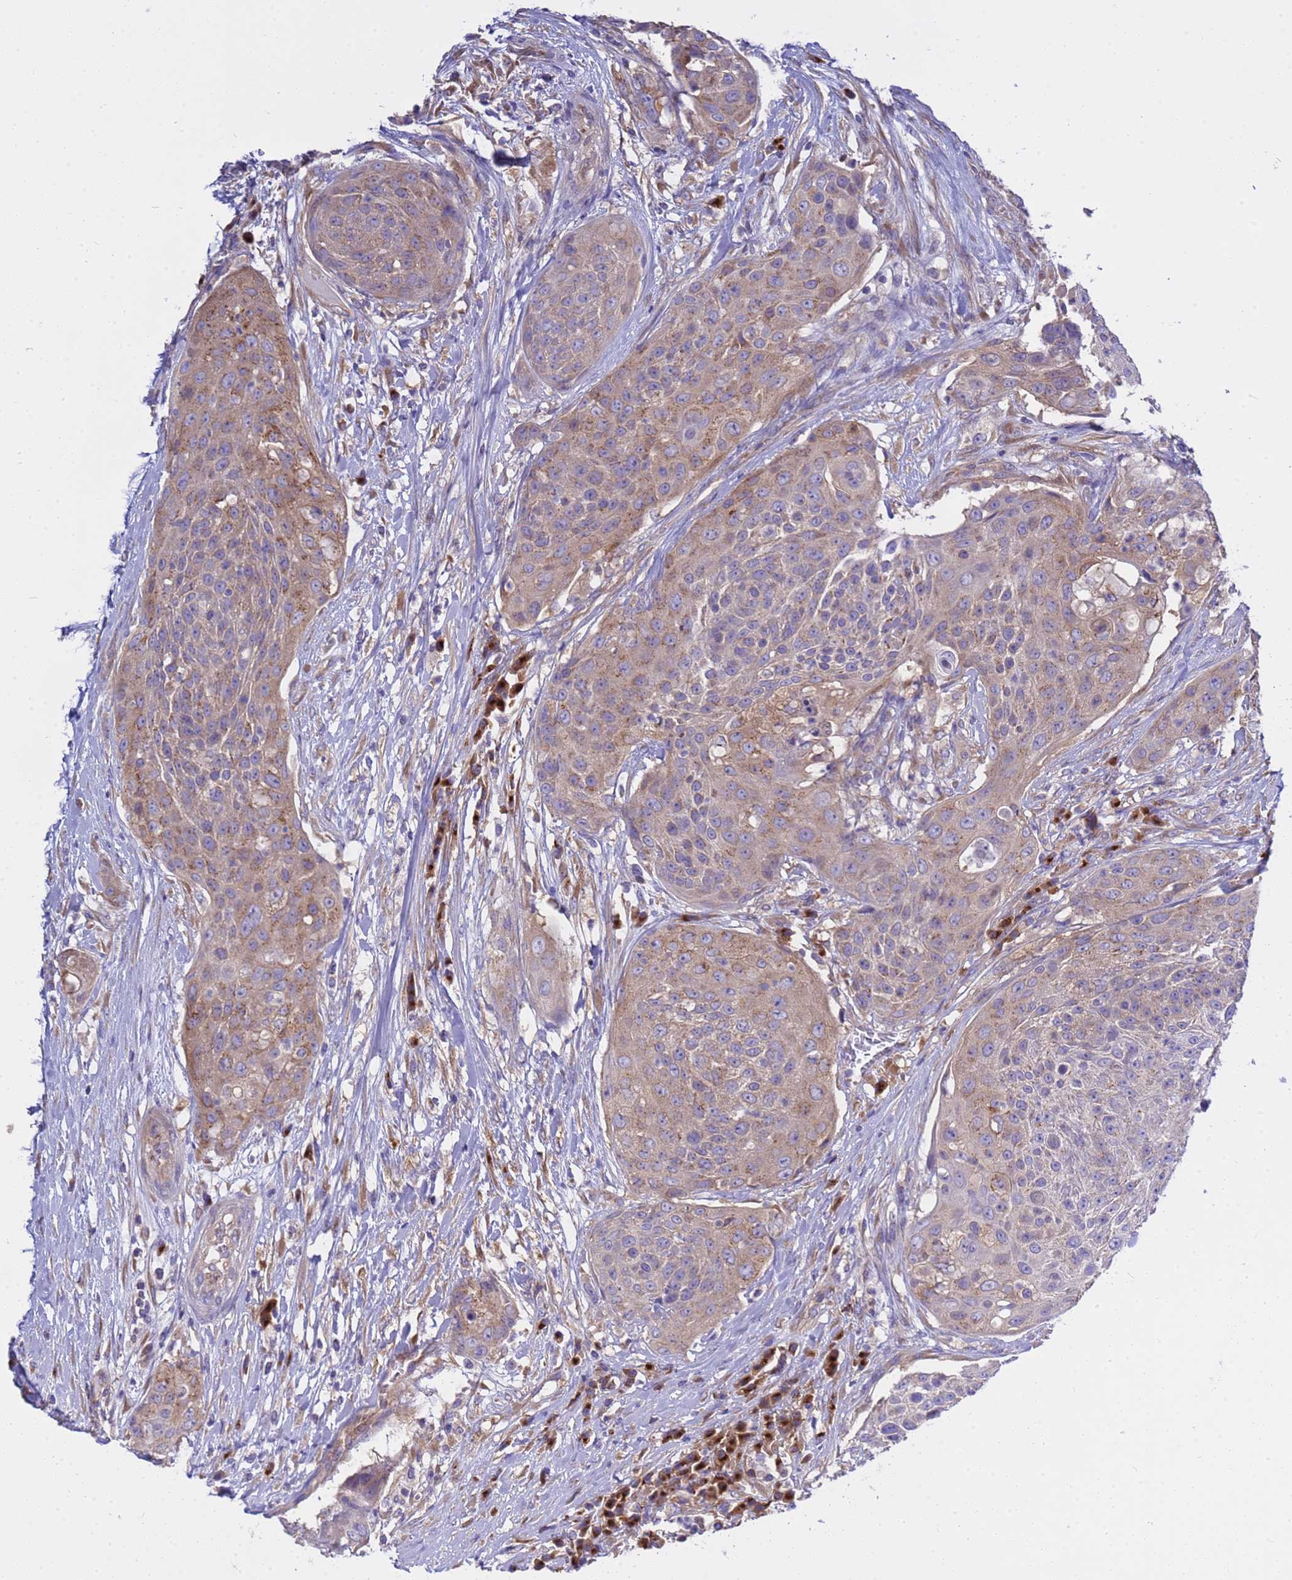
{"staining": {"intensity": "weak", "quantity": ">75%", "location": "cytoplasmic/membranous"}, "tissue": "urothelial cancer", "cell_type": "Tumor cells", "image_type": "cancer", "snomed": [{"axis": "morphology", "description": "Urothelial carcinoma, High grade"}, {"axis": "topography", "description": "Urinary bladder"}], "caption": "Brown immunohistochemical staining in urothelial cancer reveals weak cytoplasmic/membranous staining in about >75% of tumor cells. The staining is performed using DAB brown chromogen to label protein expression. The nuclei are counter-stained blue using hematoxylin.", "gene": "ANAPC1", "patient": {"sex": "female", "age": 63}}